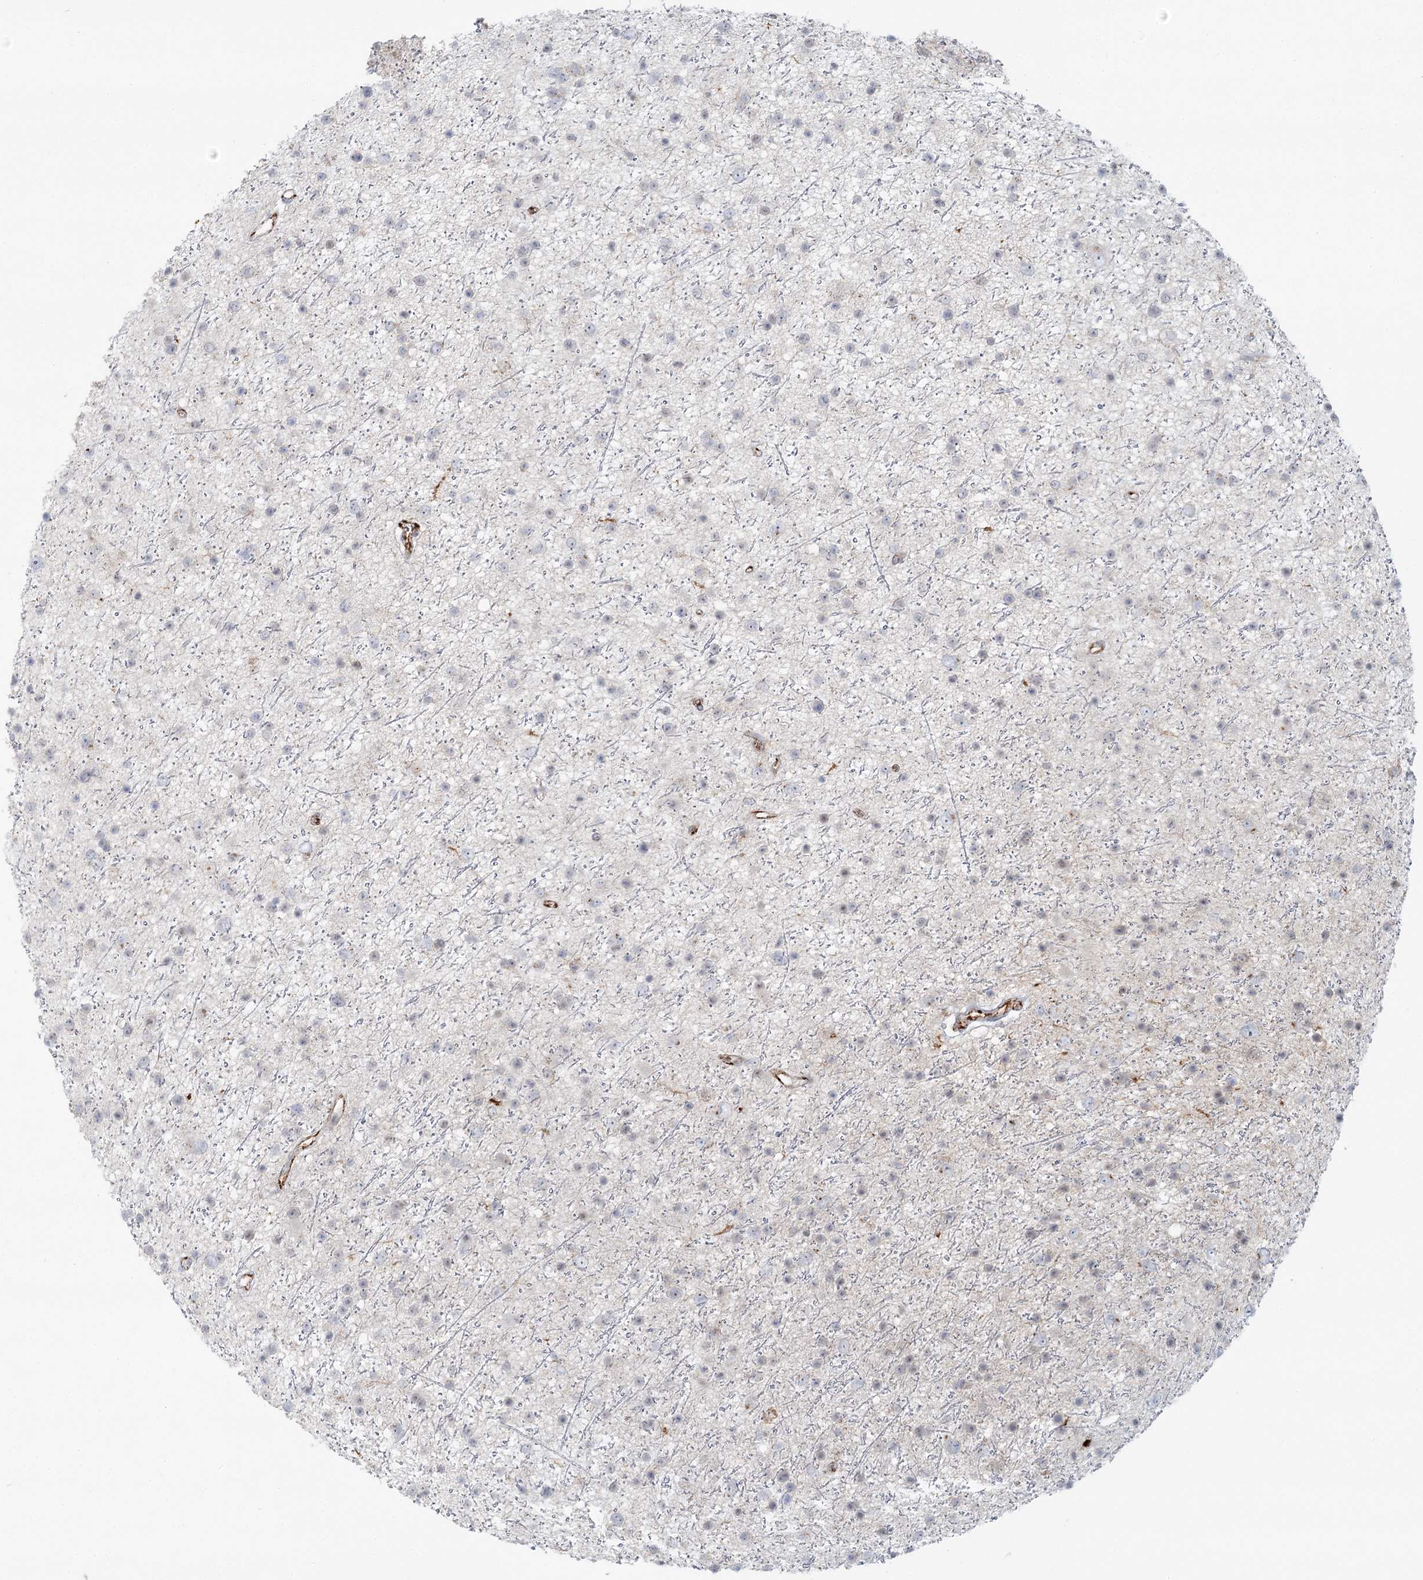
{"staining": {"intensity": "negative", "quantity": "none", "location": "none"}, "tissue": "glioma", "cell_type": "Tumor cells", "image_type": "cancer", "snomed": [{"axis": "morphology", "description": "Glioma, malignant, Low grade"}, {"axis": "topography", "description": "Cerebral cortex"}], "caption": "A photomicrograph of low-grade glioma (malignant) stained for a protein shows no brown staining in tumor cells.", "gene": "KBTBD4", "patient": {"sex": "female", "age": 39}}